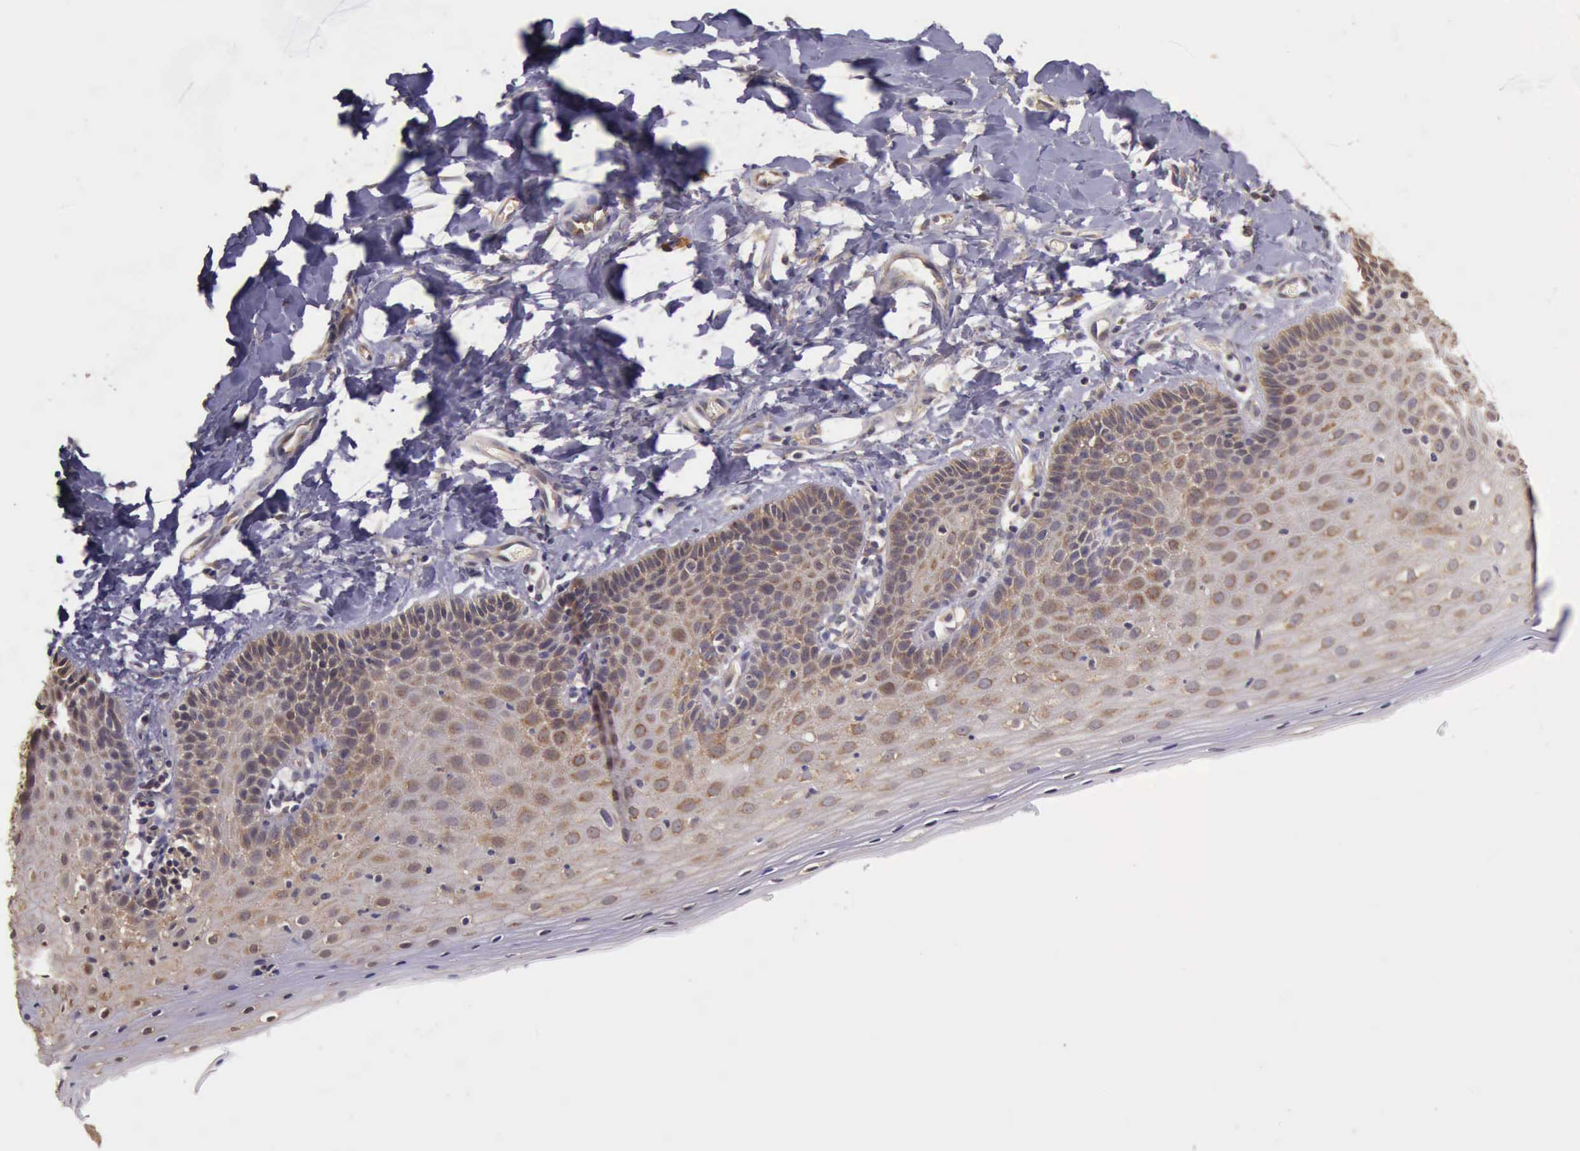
{"staining": {"intensity": "moderate", "quantity": "25%-75%", "location": "cytoplasmic/membranous"}, "tissue": "cervix", "cell_type": "Glandular cells", "image_type": "normal", "snomed": [{"axis": "morphology", "description": "Normal tissue, NOS"}, {"axis": "topography", "description": "Cervix"}], "caption": "Immunohistochemical staining of normal cervix exhibits moderate cytoplasmic/membranous protein expression in approximately 25%-75% of glandular cells. Using DAB (brown) and hematoxylin (blue) stains, captured at high magnification using brightfield microscopy.", "gene": "EIF5", "patient": {"sex": "female", "age": 53}}